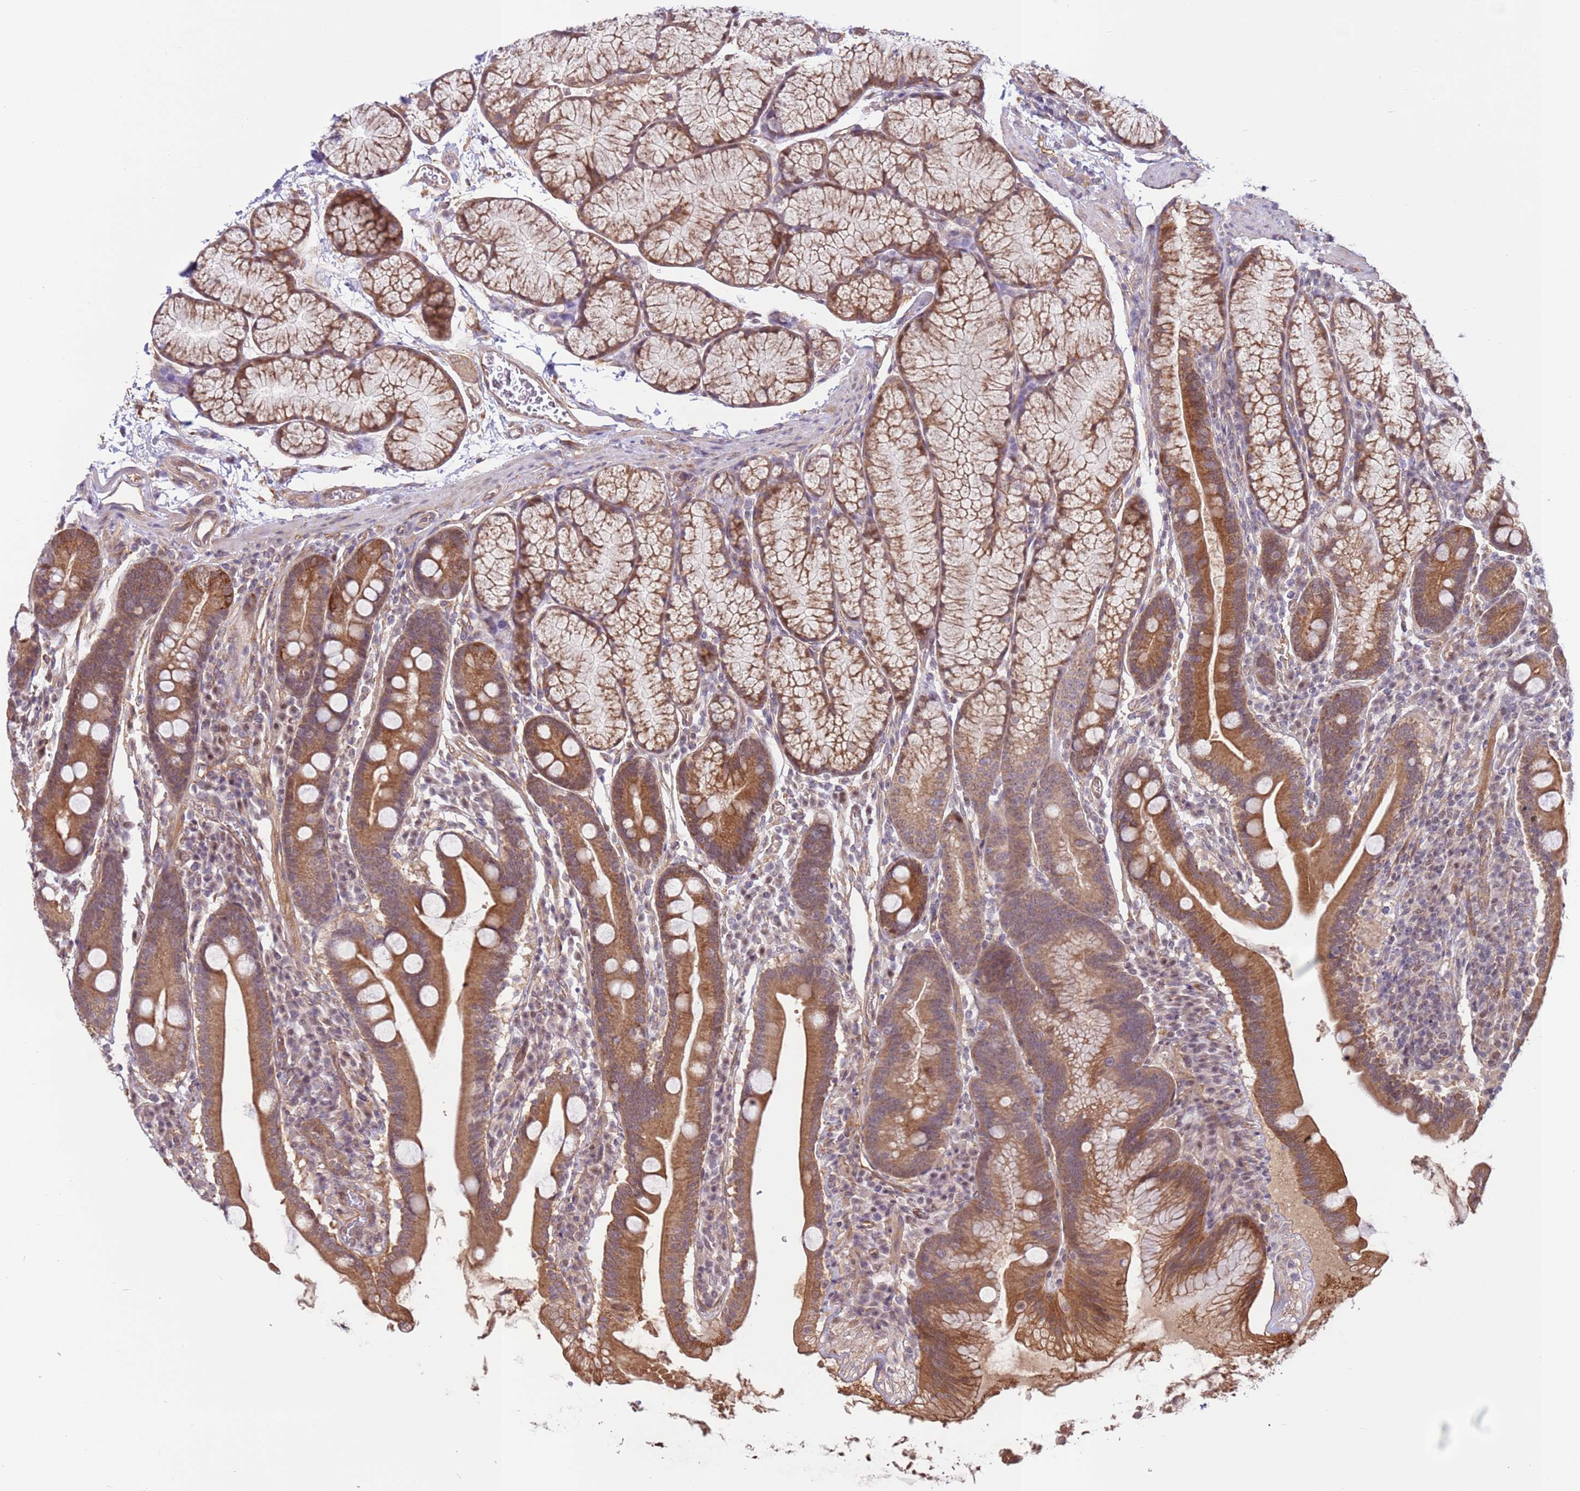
{"staining": {"intensity": "moderate", "quantity": ">75%", "location": "cytoplasmic/membranous"}, "tissue": "duodenum", "cell_type": "Glandular cells", "image_type": "normal", "snomed": [{"axis": "morphology", "description": "Normal tissue, NOS"}, {"axis": "topography", "description": "Duodenum"}], "caption": "The photomicrograph exhibits immunohistochemical staining of normal duodenum. There is moderate cytoplasmic/membranous positivity is present in about >75% of glandular cells.", "gene": "DCAF4", "patient": {"sex": "male", "age": 35}}